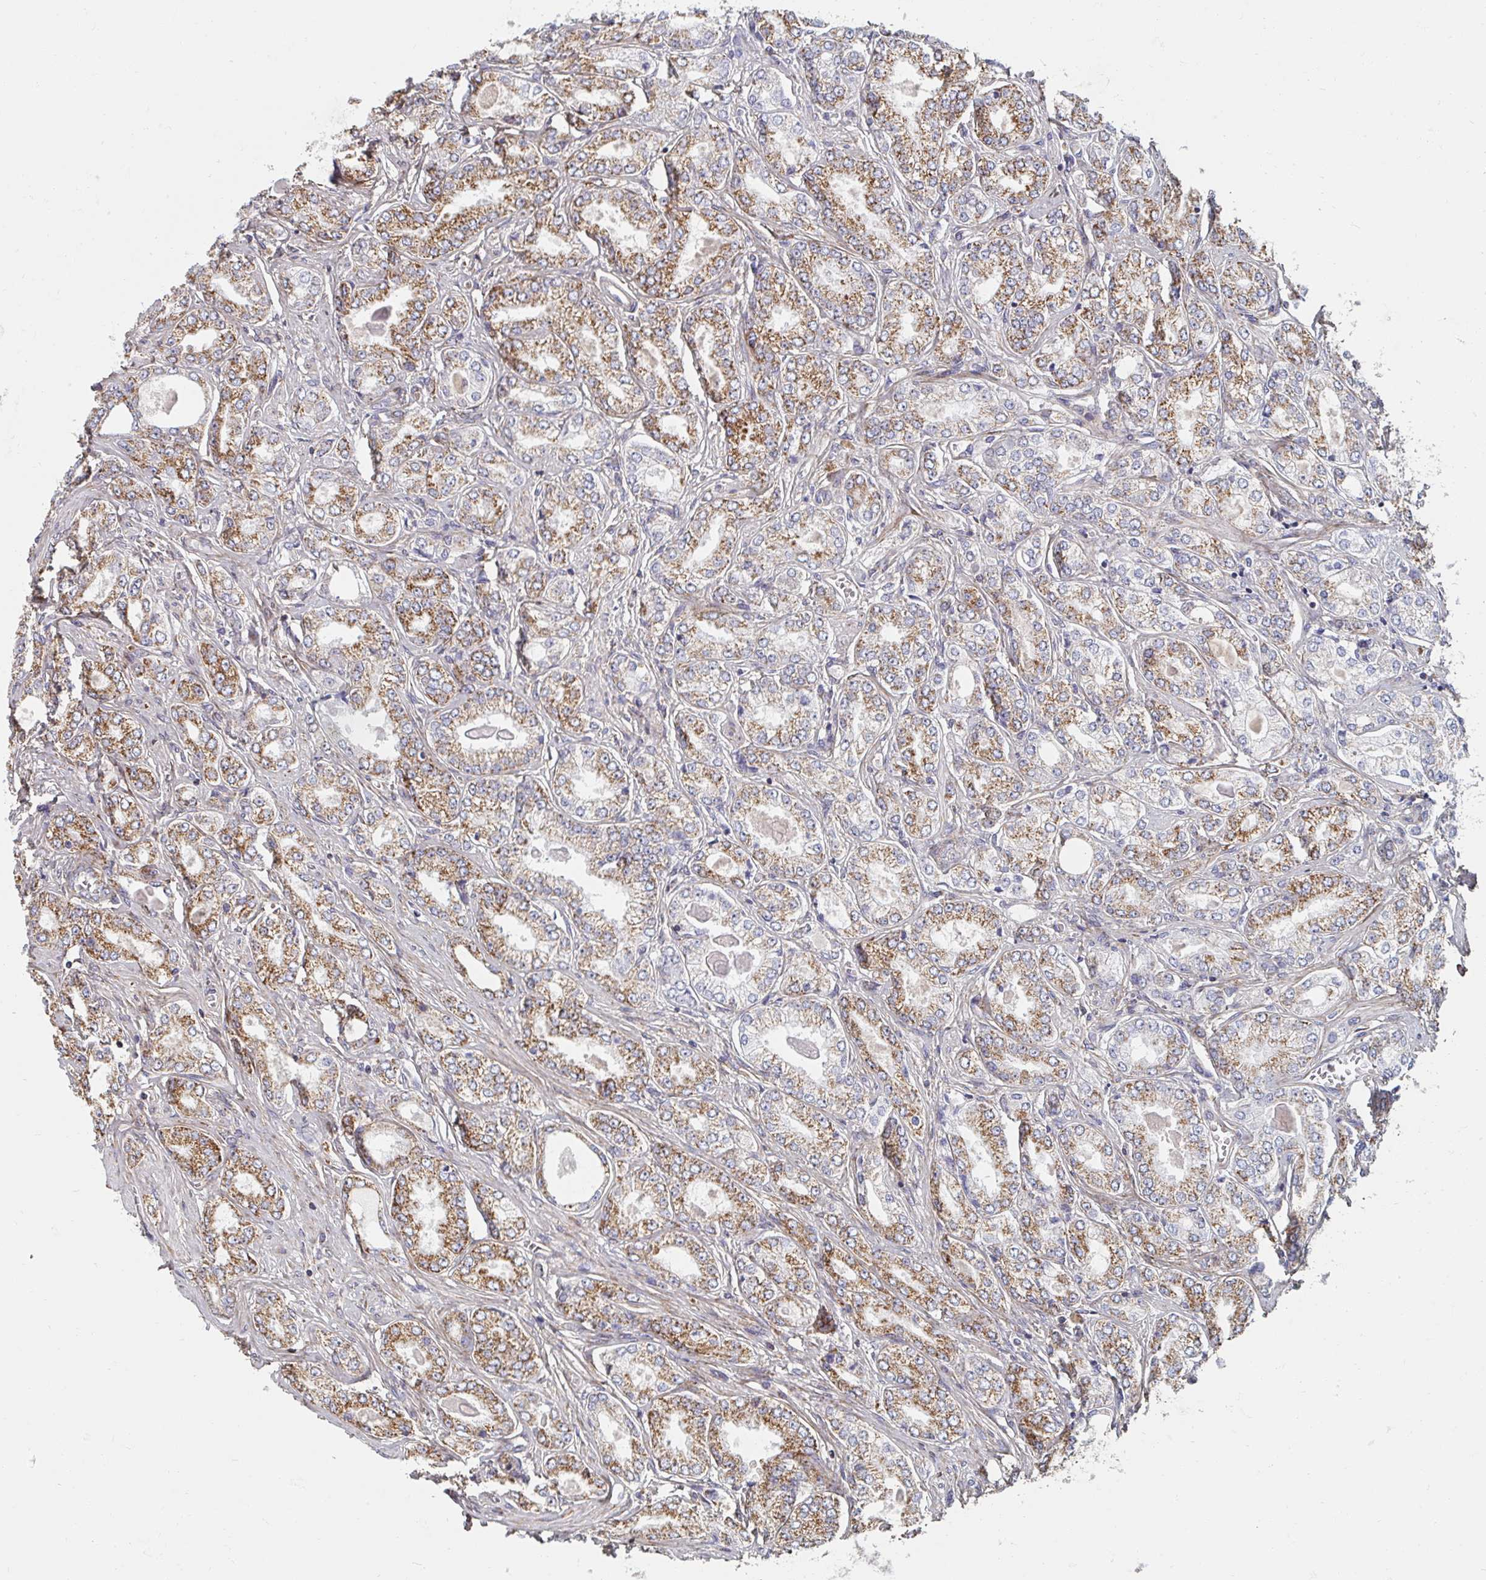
{"staining": {"intensity": "moderate", "quantity": "25%-75%", "location": "cytoplasmic/membranous"}, "tissue": "prostate cancer", "cell_type": "Tumor cells", "image_type": "cancer", "snomed": [{"axis": "morphology", "description": "Adenocarcinoma, High grade"}, {"axis": "topography", "description": "Prostate"}], "caption": "Immunohistochemical staining of human prostate high-grade adenocarcinoma exhibits moderate cytoplasmic/membranous protein positivity in about 25%-75% of tumor cells. (brown staining indicates protein expression, while blue staining denotes nuclei).", "gene": "MAVS", "patient": {"sex": "male", "age": 68}}